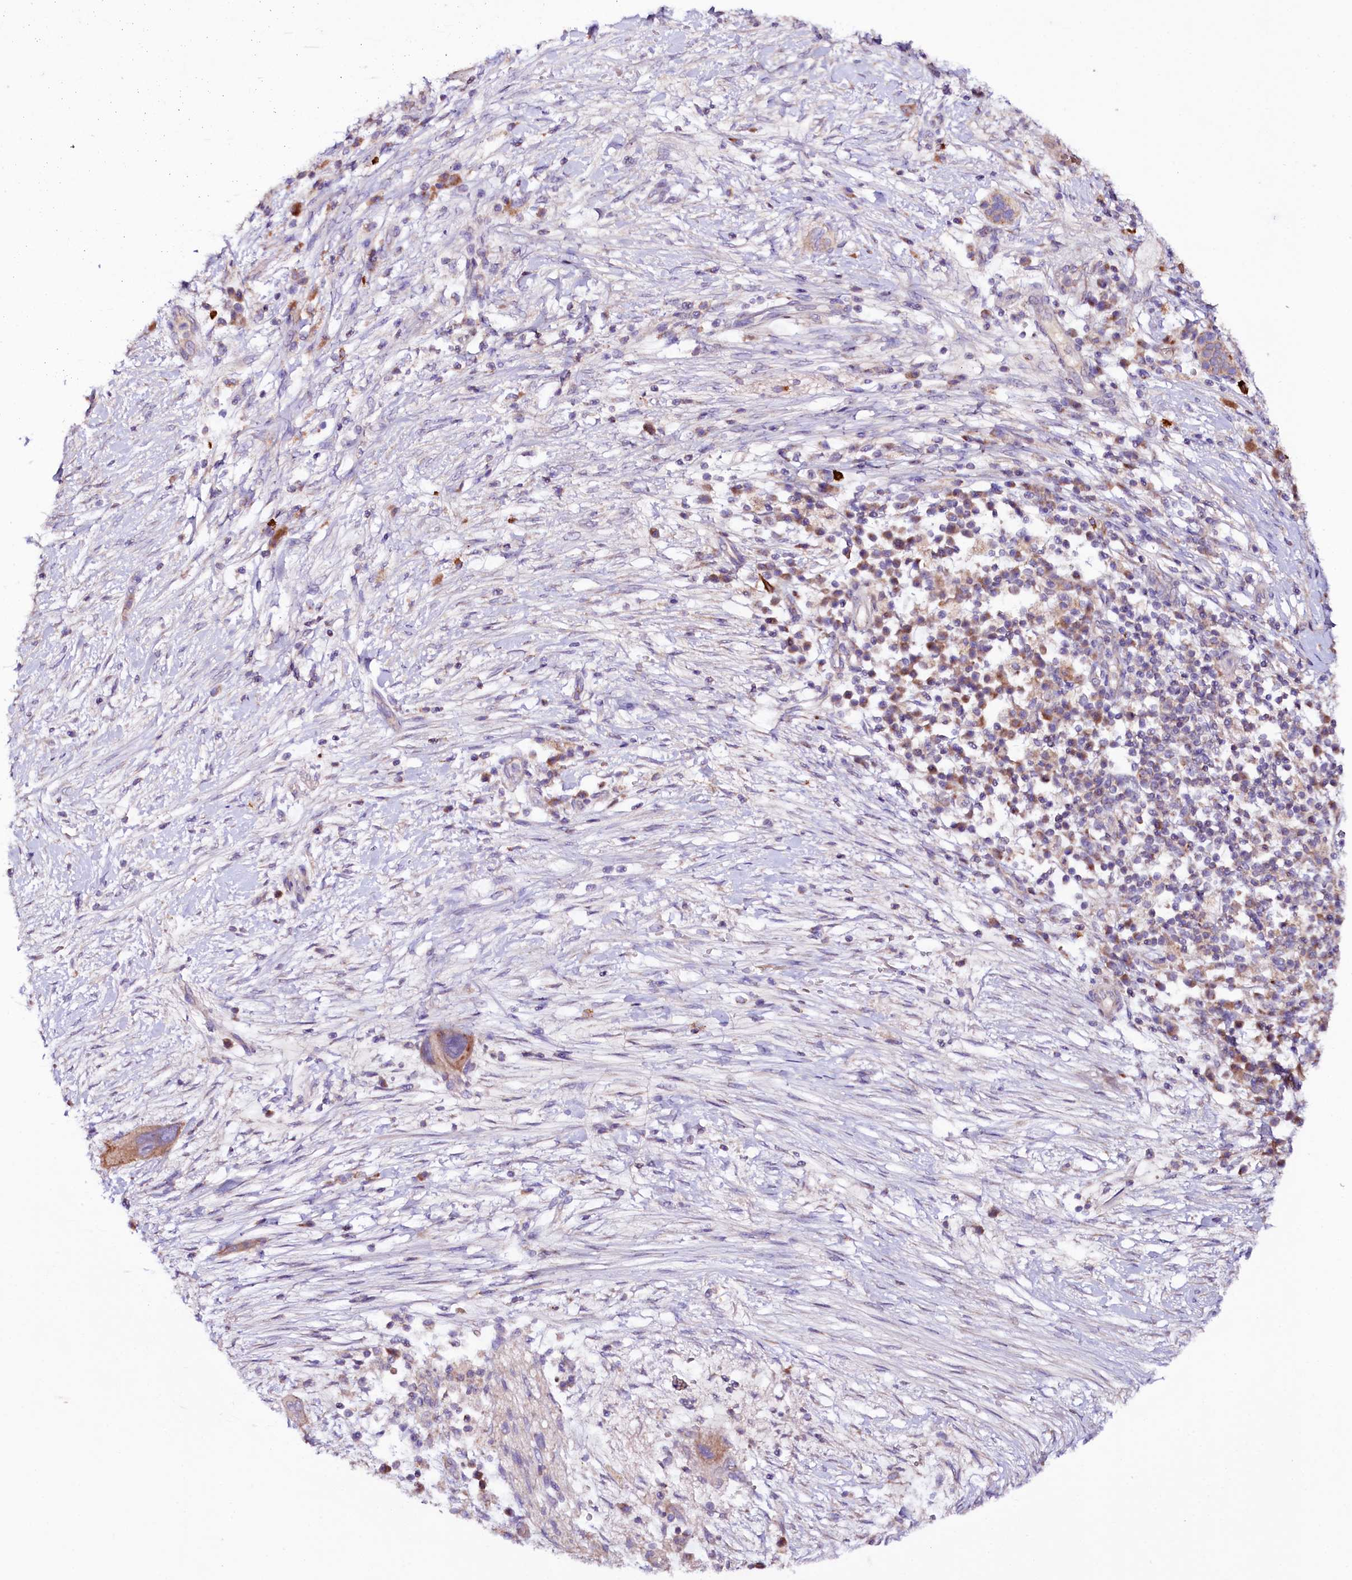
{"staining": {"intensity": "moderate", "quantity": ">75%", "location": "cytoplasmic/membranous"}, "tissue": "pancreatic cancer", "cell_type": "Tumor cells", "image_type": "cancer", "snomed": [{"axis": "morphology", "description": "Adenocarcinoma, NOS"}, {"axis": "topography", "description": "Pancreas"}], "caption": "Pancreatic cancer (adenocarcinoma) stained with a protein marker displays moderate staining in tumor cells.", "gene": "ZNF45", "patient": {"sex": "male", "age": 68}}